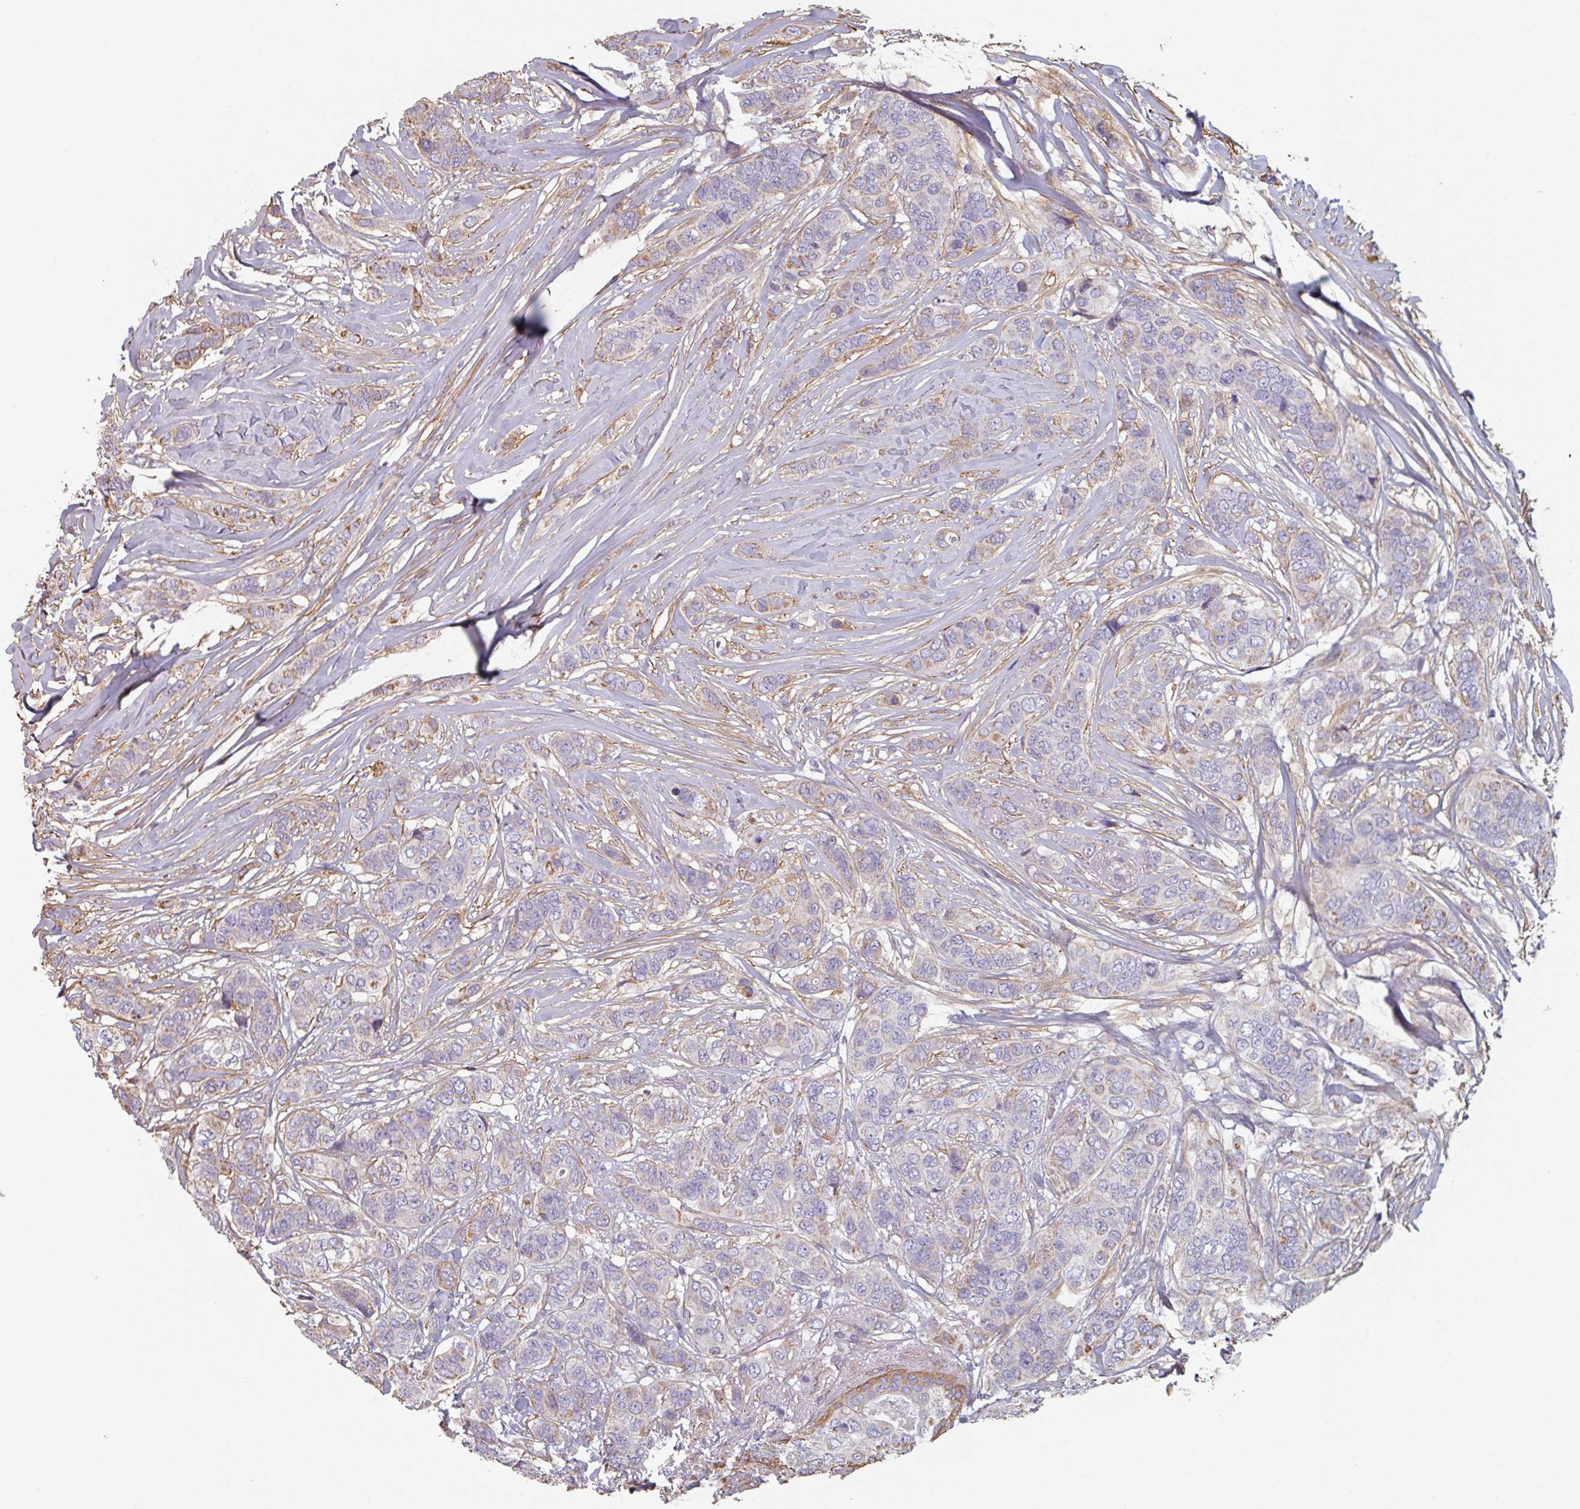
{"staining": {"intensity": "weak", "quantity": "<25%", "location": "cytoplasmic/membranous"}, "tissue": "breast cancer", "cell_type": "Tumor cells", "image_type": "cancer", "snomed": [{"axis": "morphology", "description": "Lobular carcinoma"}, {"axis": "topography", "description": "Breast"}], "caption": "A micrograph of breast lobular carcinoma stained for a protein shows no brown staining in tumor cells.", "gene": "GSTA4", "patient": {"sex": "female", "age": 51}}